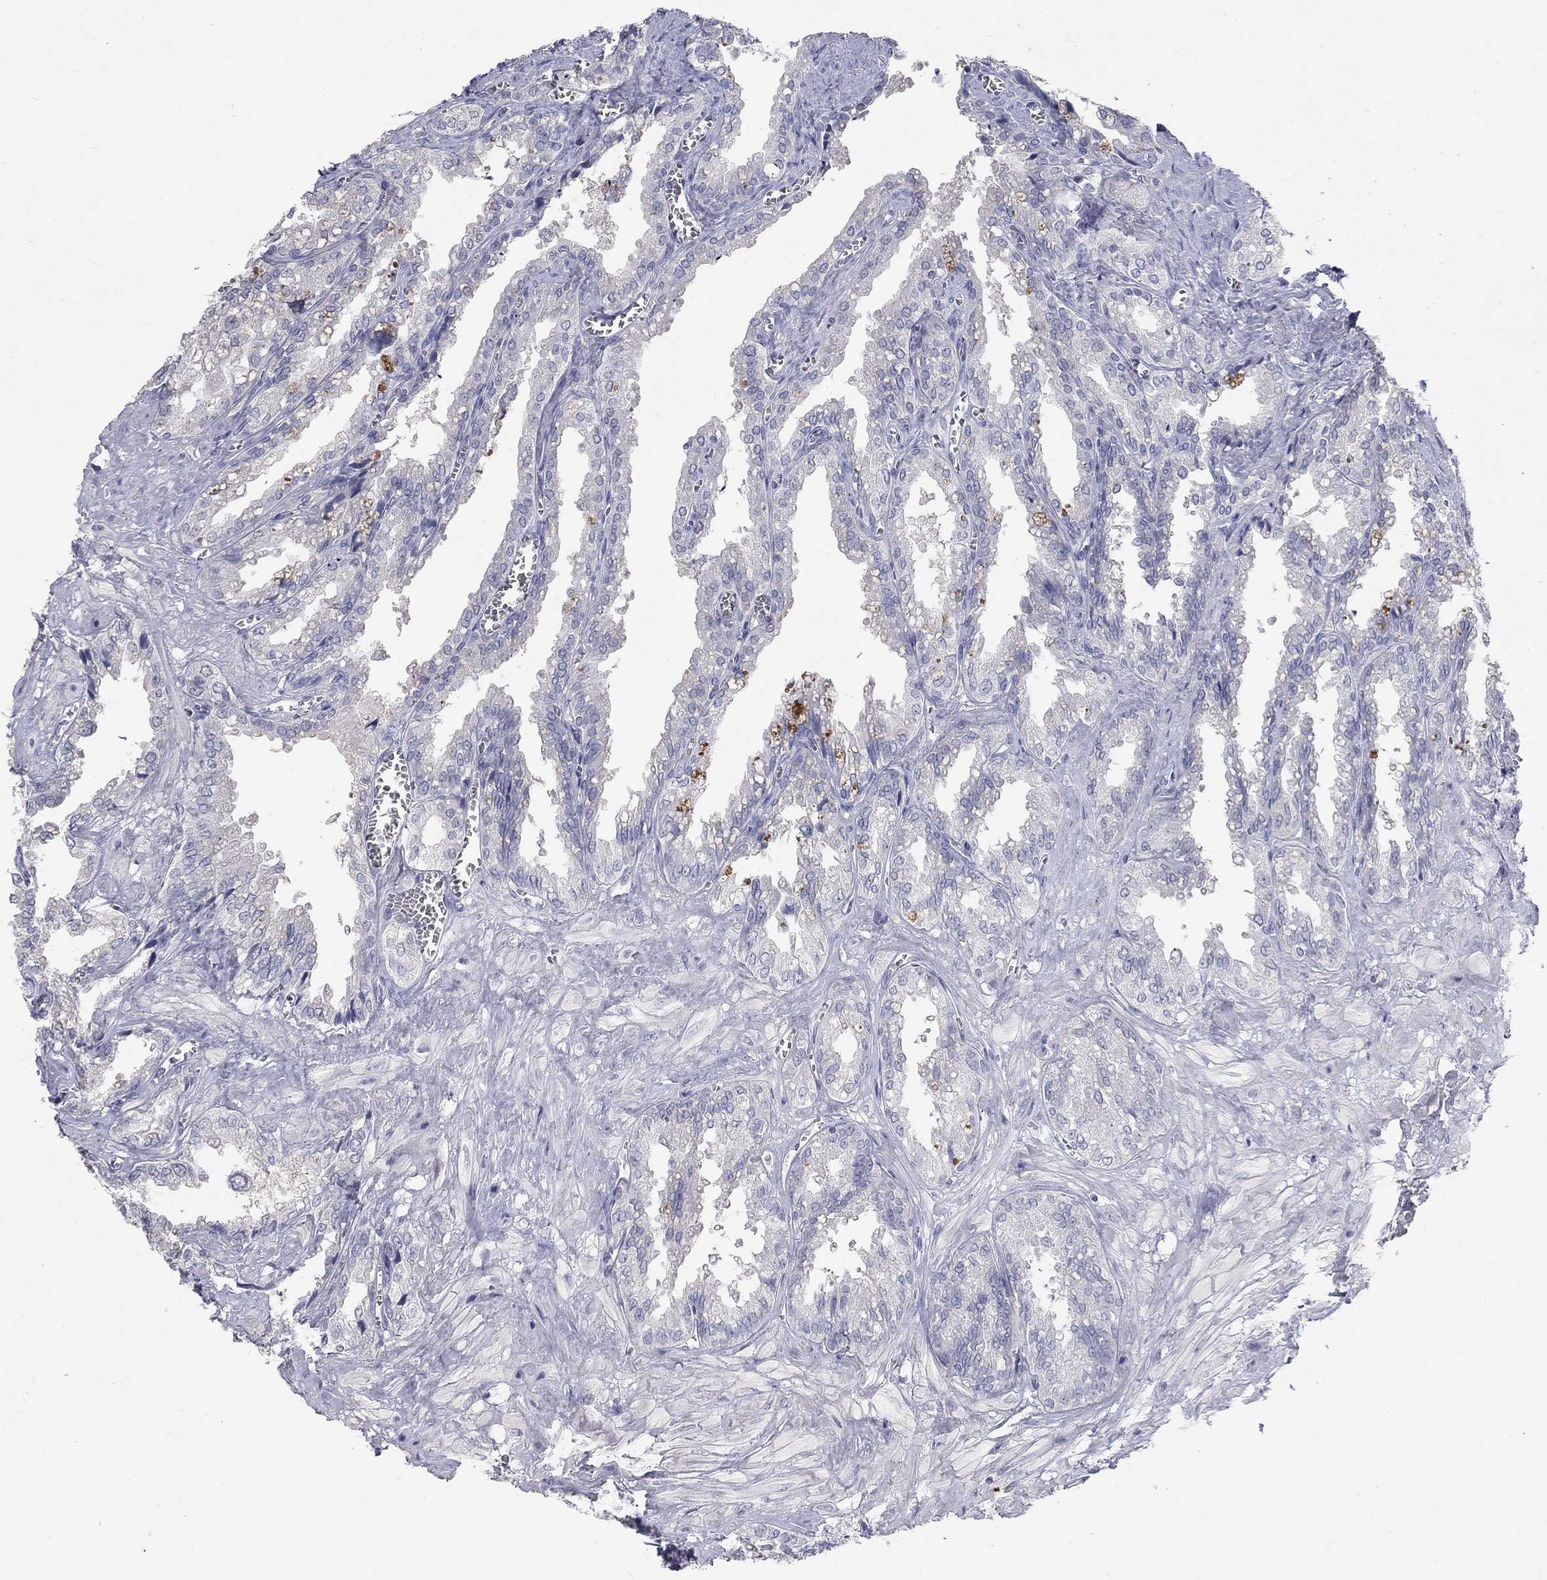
{"staining": {"intensity": "negative", "quantity": "none", "location": "none"}, "tissue": "seminal vesicle", "cell_type": "Glandular cells", "image_type": "normal", "snomed": [{"axis": "morphology", "description": "Normal tissue, NOS"}, {"axis": "topography", "description": "Seminal veicle"}], "caption": "IHC micrograph of normal human seminal vesicle stained for a protein (brown), which displays no staining in glandular cells.", "gene": "PTH1R", "patient": {"sex": "male", "age": 67}}